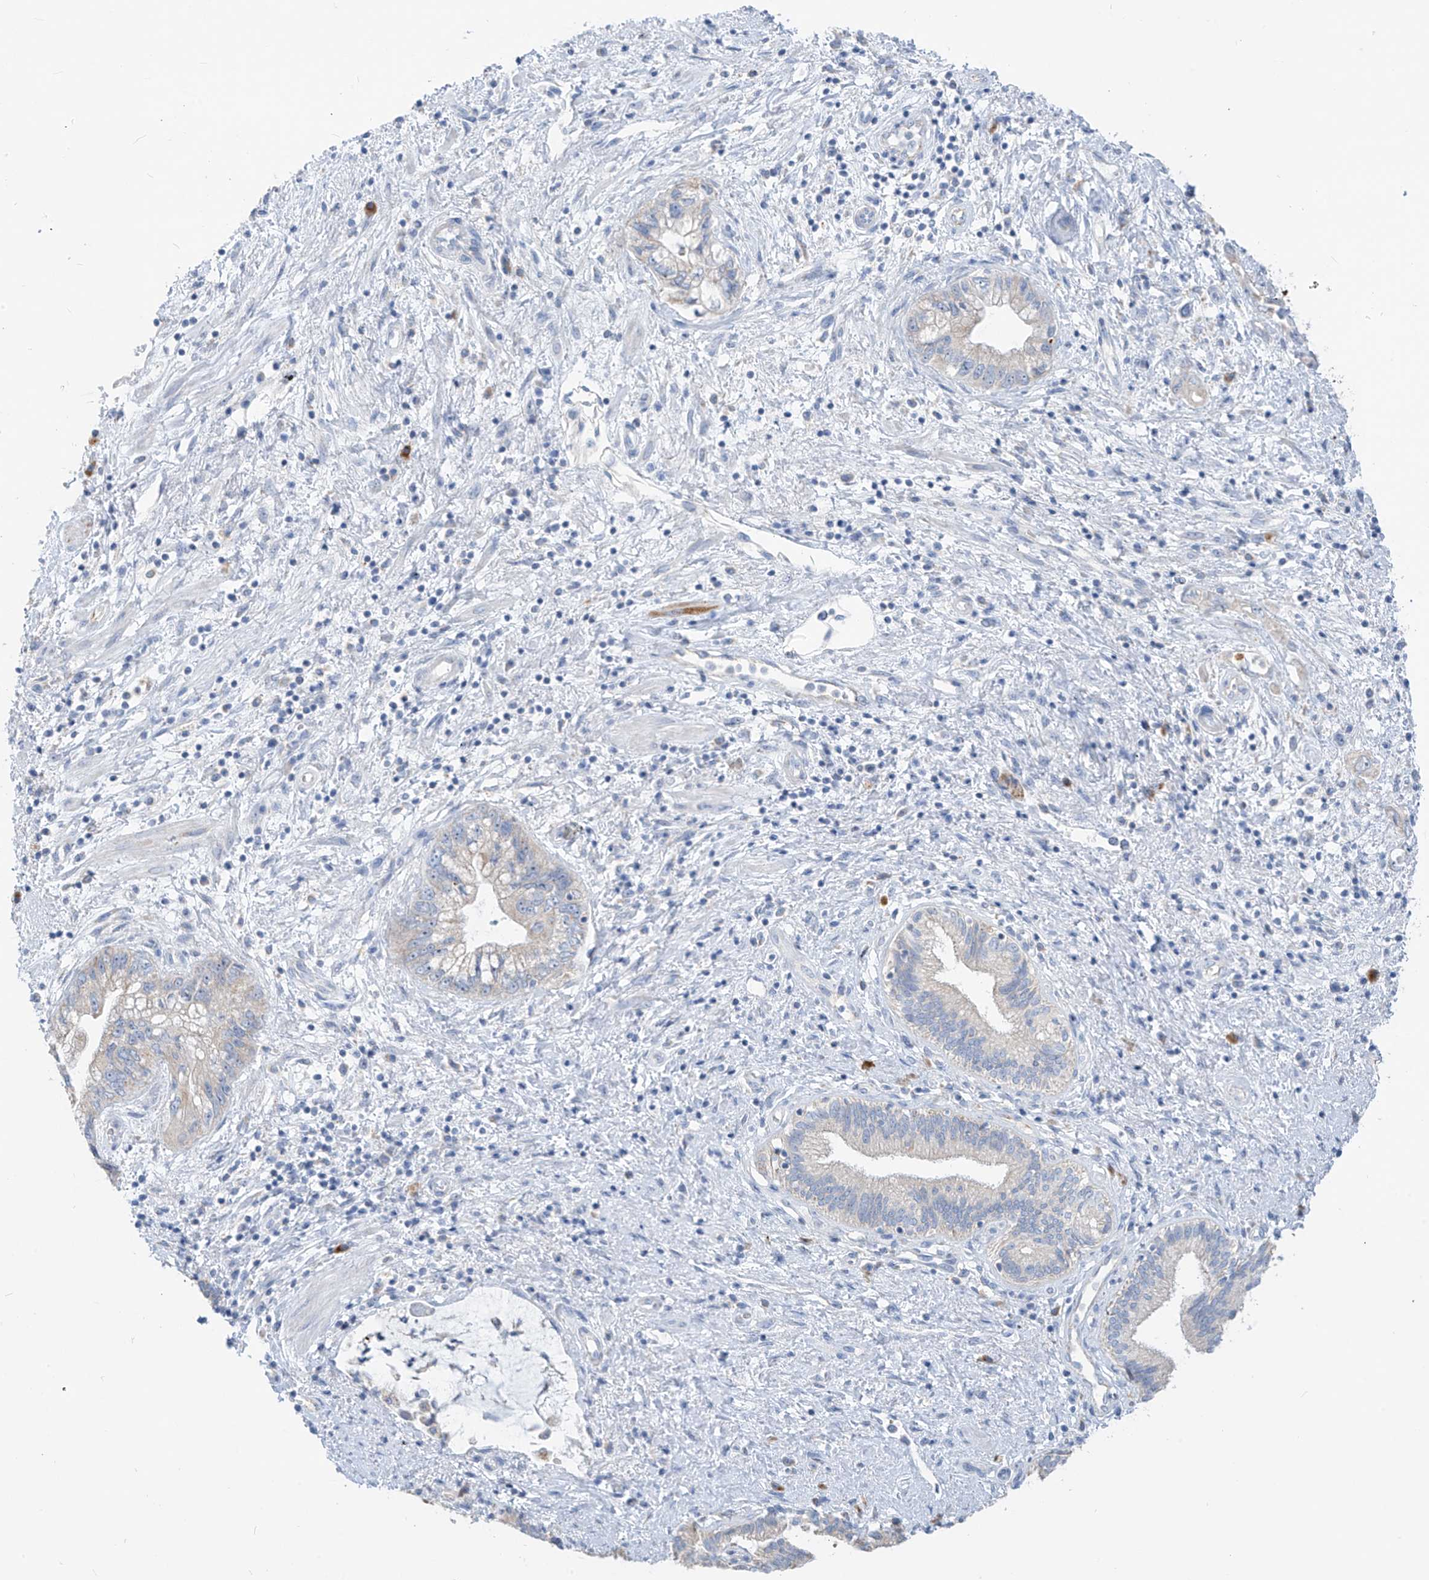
{"staining": {"intensity": "weak", "quantity": "25%-75%", "location": "cytoplasmic/membranous"}, "tissue": "pancreatic cancer", "cell_type": "Tumor cells", "image_type": "cancer", "snomed": [{"axis": "morphology", "description": "Adenocarcinoma, NOS"}, {"axis": "topography", "description": "Pancreas"}], "caption": "Weak cytoplasmic/membranous positivity for a protein is appreciated in about 25%-75% of tumor cells of pancreatic adenocarcinoma using IHC.", "gene": "ZNF404", "patient": {"sex": "female", "age": 73}}